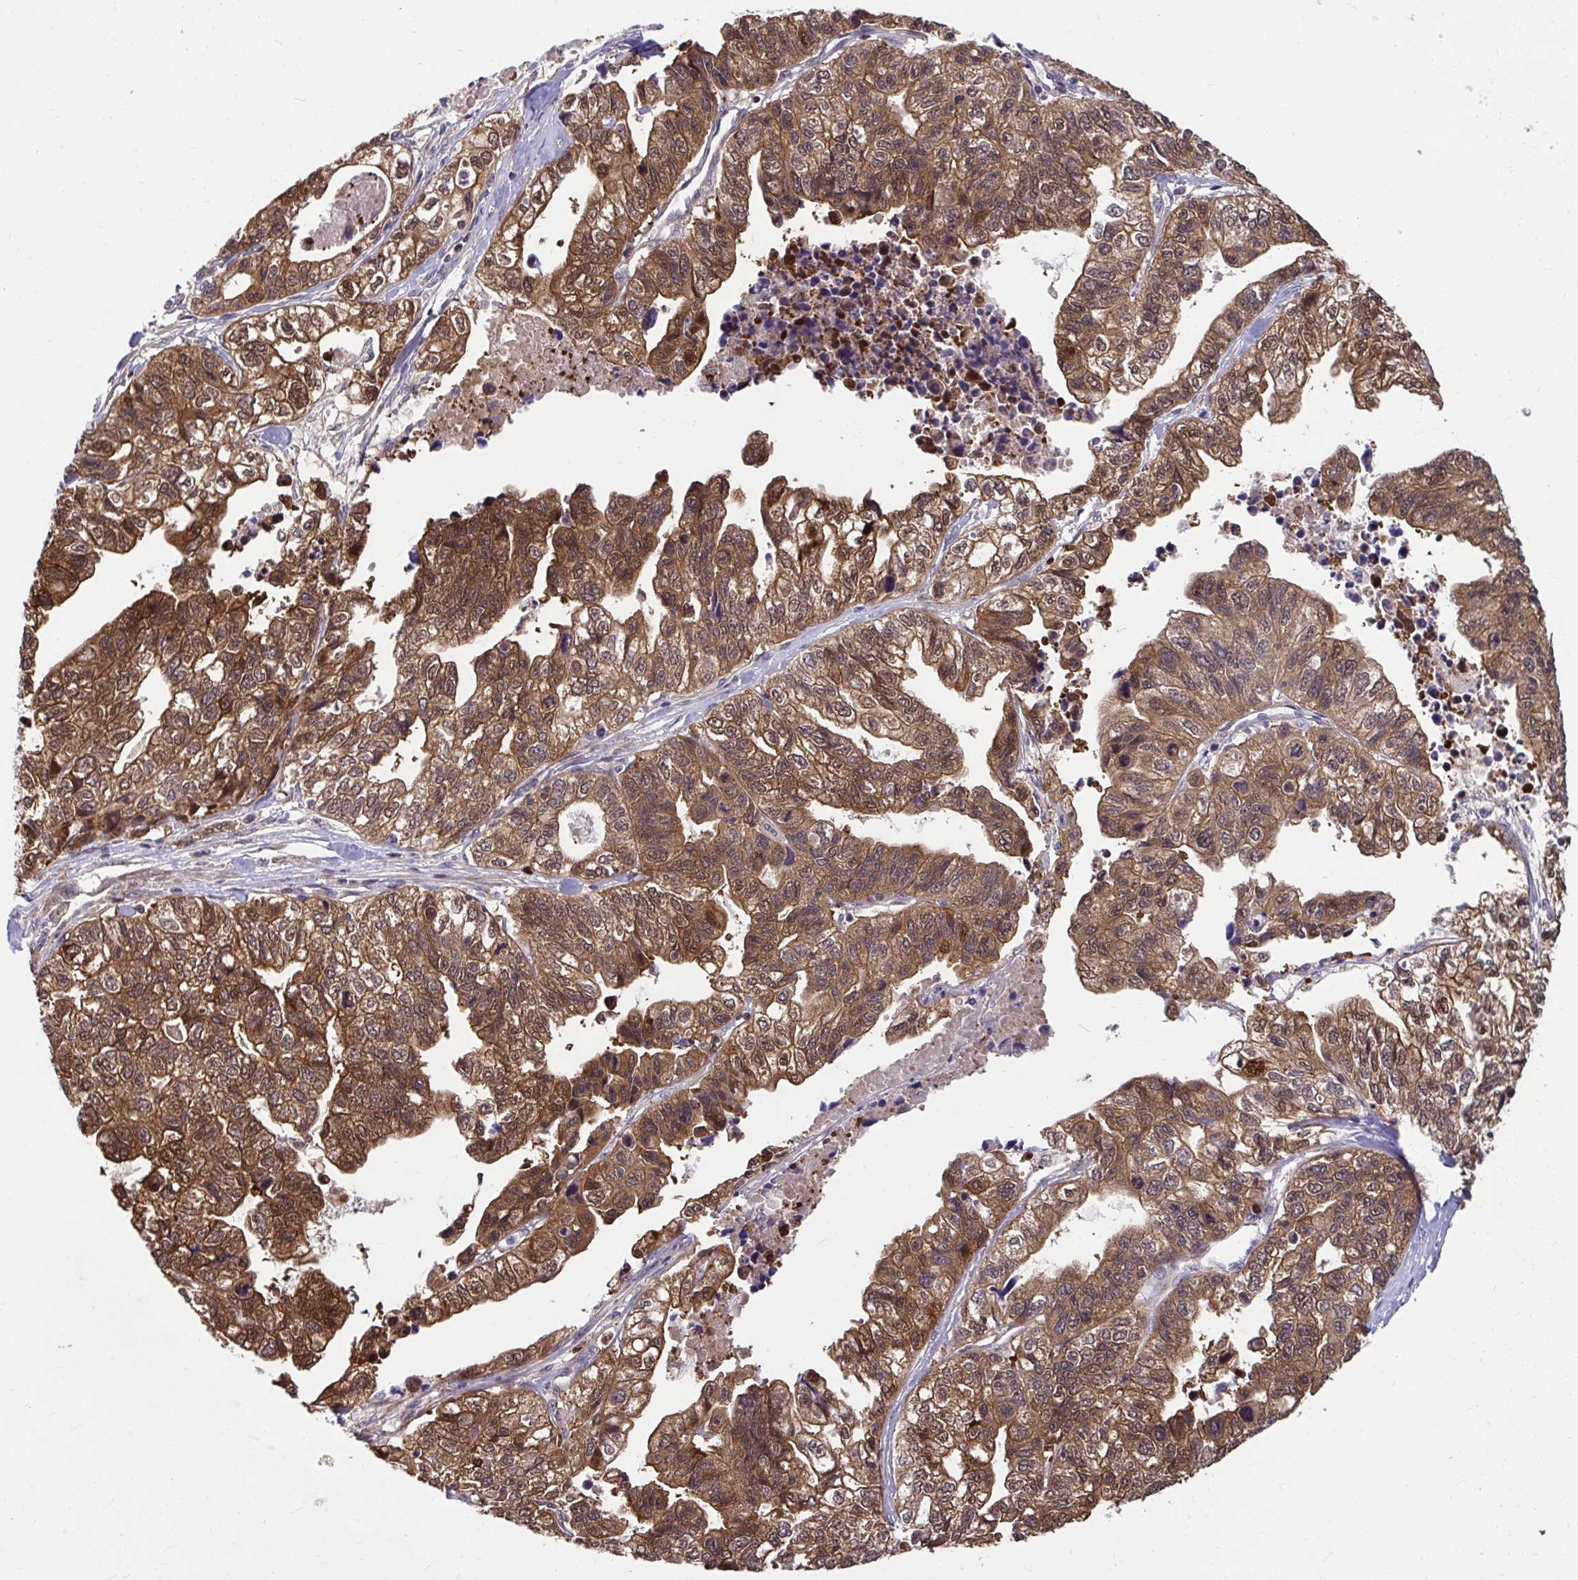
{"staining": {"intensity": "moderate", "quantity": ">75%", "location": "cytoplasmic/membranous,nuclear"}, "tissue": "stomach cancer", "cell_type": "Tumor cells", "image_type": "cancer", "snomed": [{"axis": "morphology", "description": "Adenocarcinoma, NOS"}, {"axis": "topography", "description": "Stomach, upper"}], "caption": "A micrograph of stomach cancer (adenocarcinoma) stained for a protein reveals moderate cytoplasmic/membranous and nuclear brown staining in tumor cells.", "gene": "PCDHB7", "patient": {"sex": "female", "age": 67}}